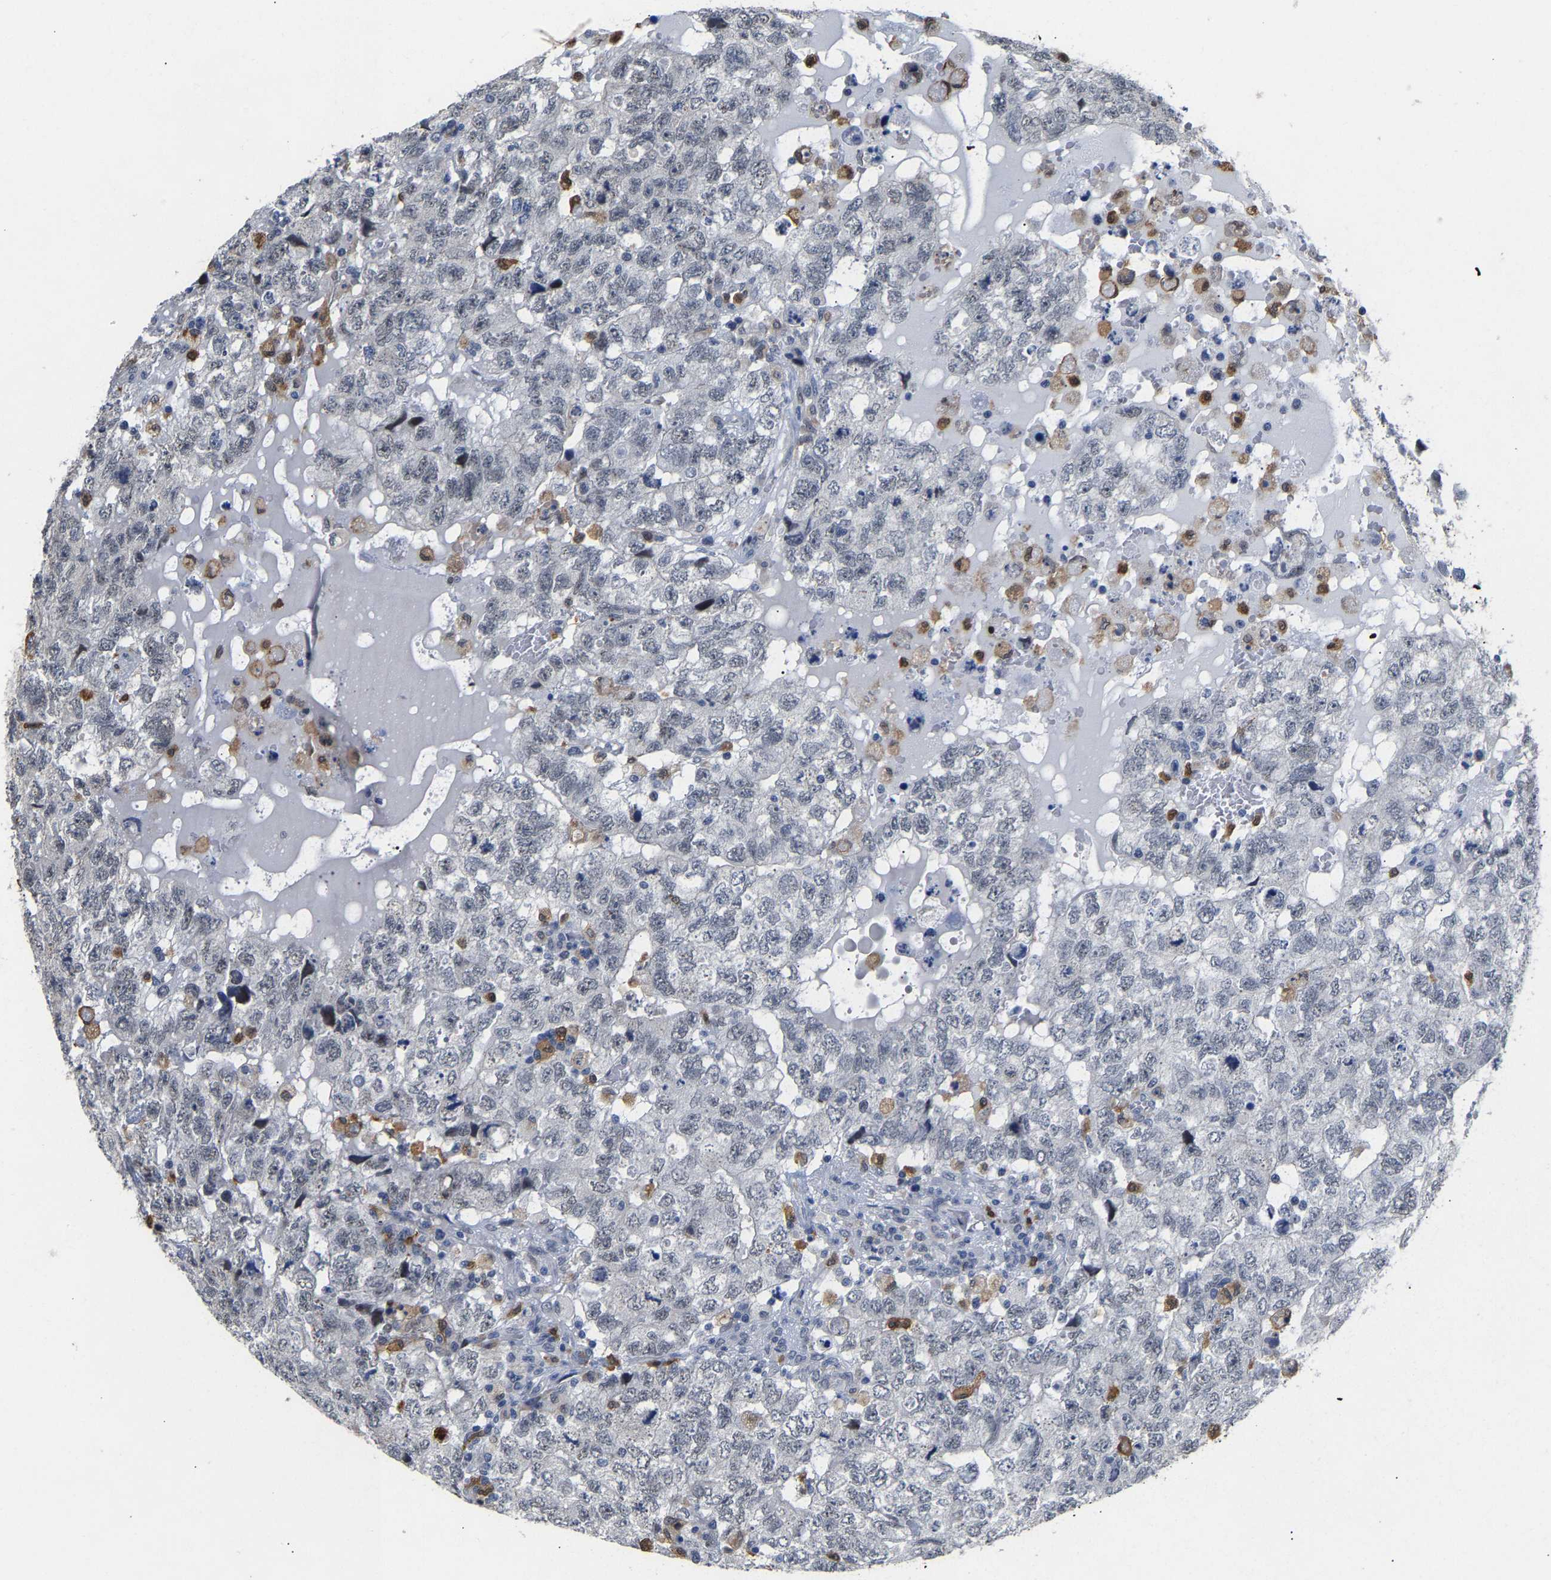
{"staining": {"intensity": "negative", "quantity": "none", "location": "none"}, "tissue": "testis cancer", "cell_type": "Tumor cells", "image_type": "cancer", "snomed": [{"axis": "morphology", "description": "Carcinoma, Embryonal, NOS"}, {"axis": "topography", "description": "Testis"}], "caption": "IHC micrograph of human testis cancer (embryonal carcinoma) stained for a protein (brown), which demonstrates no staining in tumor cells.", "gene": "TDRD7", "patient": {"sex": "male", "age": 36}}